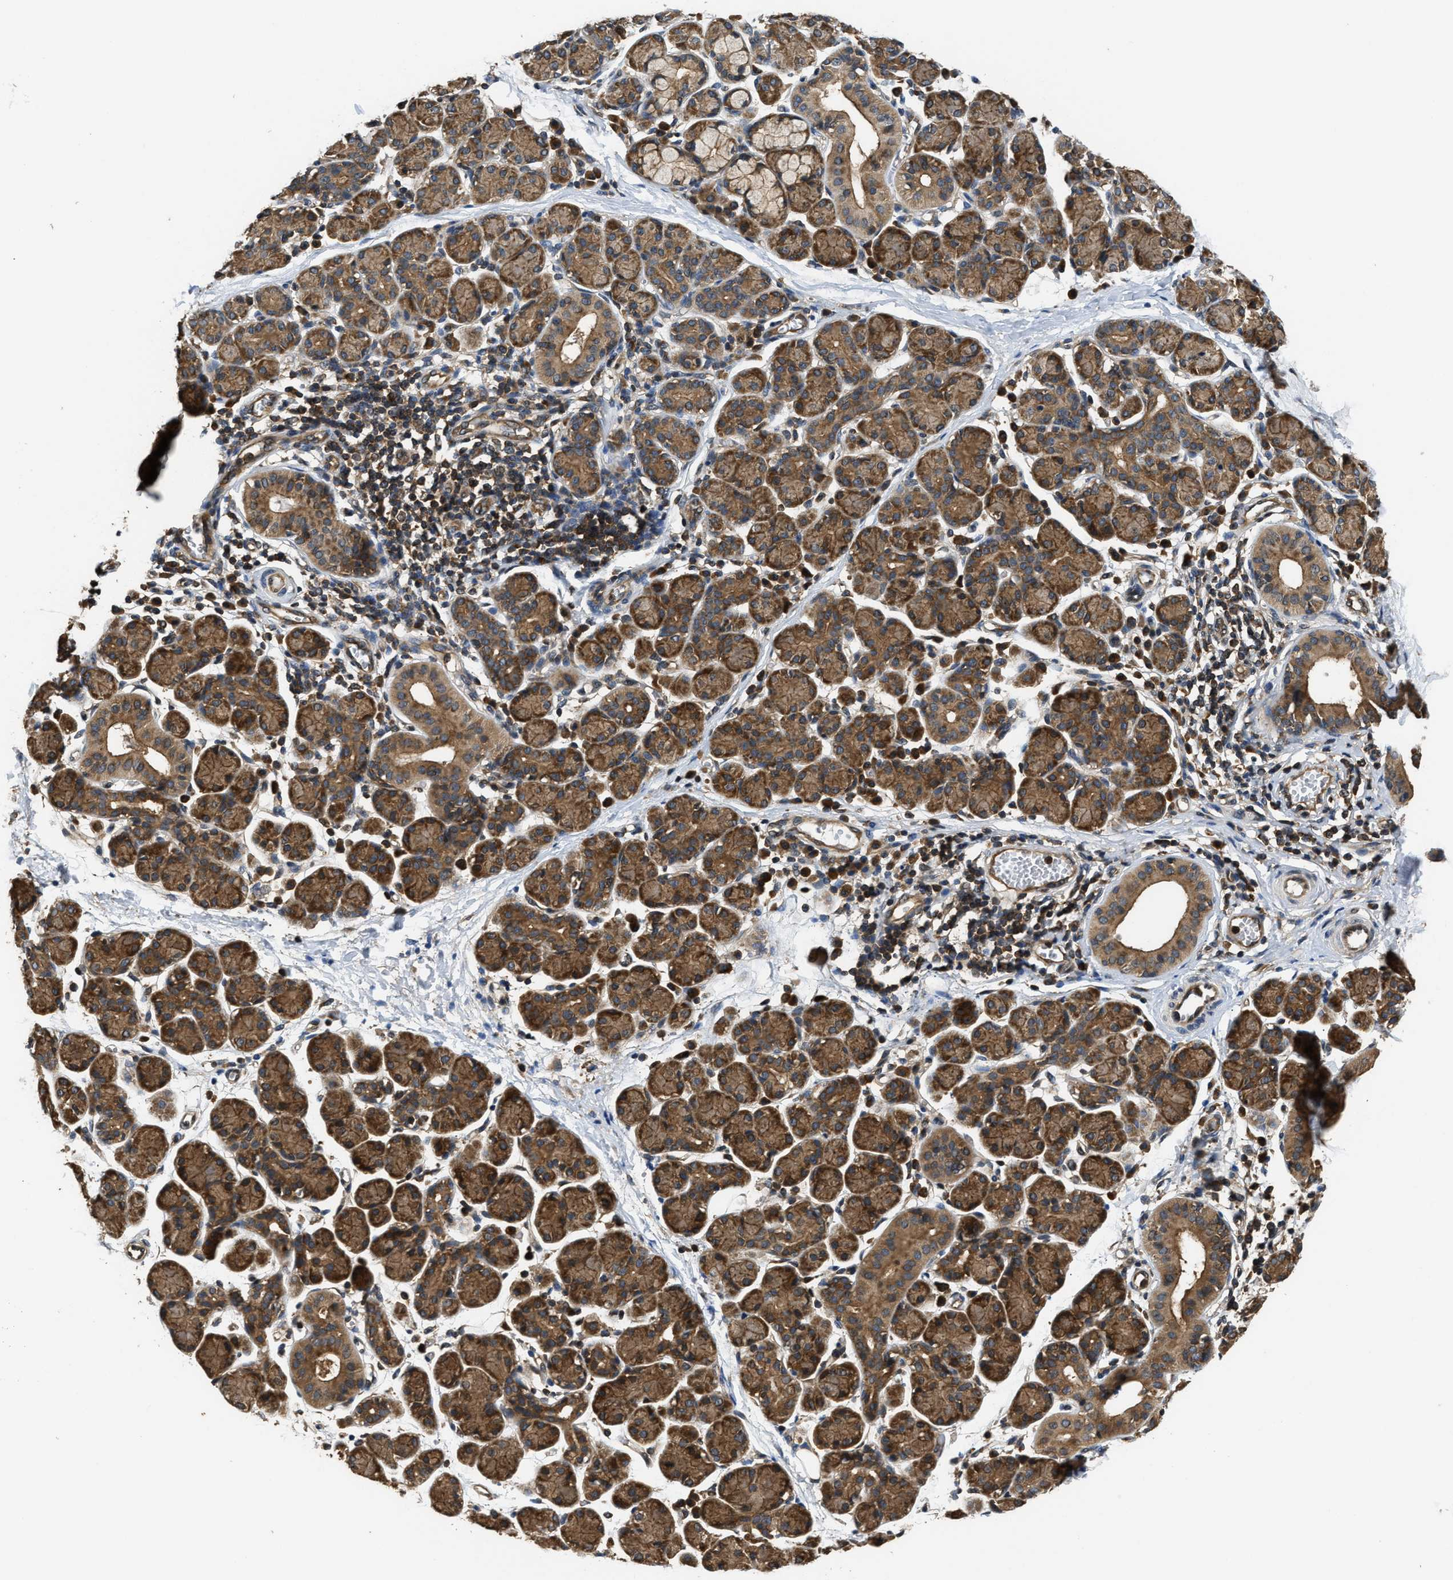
{"staining": {"intensity": "strong", "quantity": "25%-75%", "location": "cytoplasmic/membranous"}, "tissue": "salivary gland", "cell_type": "Glandular cells", "image_type": "normal", "snomed": [{"axis": "morphology", "description": "Normal tissue, NOS"}, {"axis": "morphology", "description": "Inflammation, NOS"}, {"axis": "topography", "description": "Lymph node"}, {"axis": "topography", "description": "Salivary gland"}], "caption": "Protein positivity by immunohistochemistry displays strong cytoplasmic/membranous positivity in about 25%-75% of glandular cells in normal salivary gland.", "gene": "DNAJC2", "patient": {"sex": "male", "age": 3}}